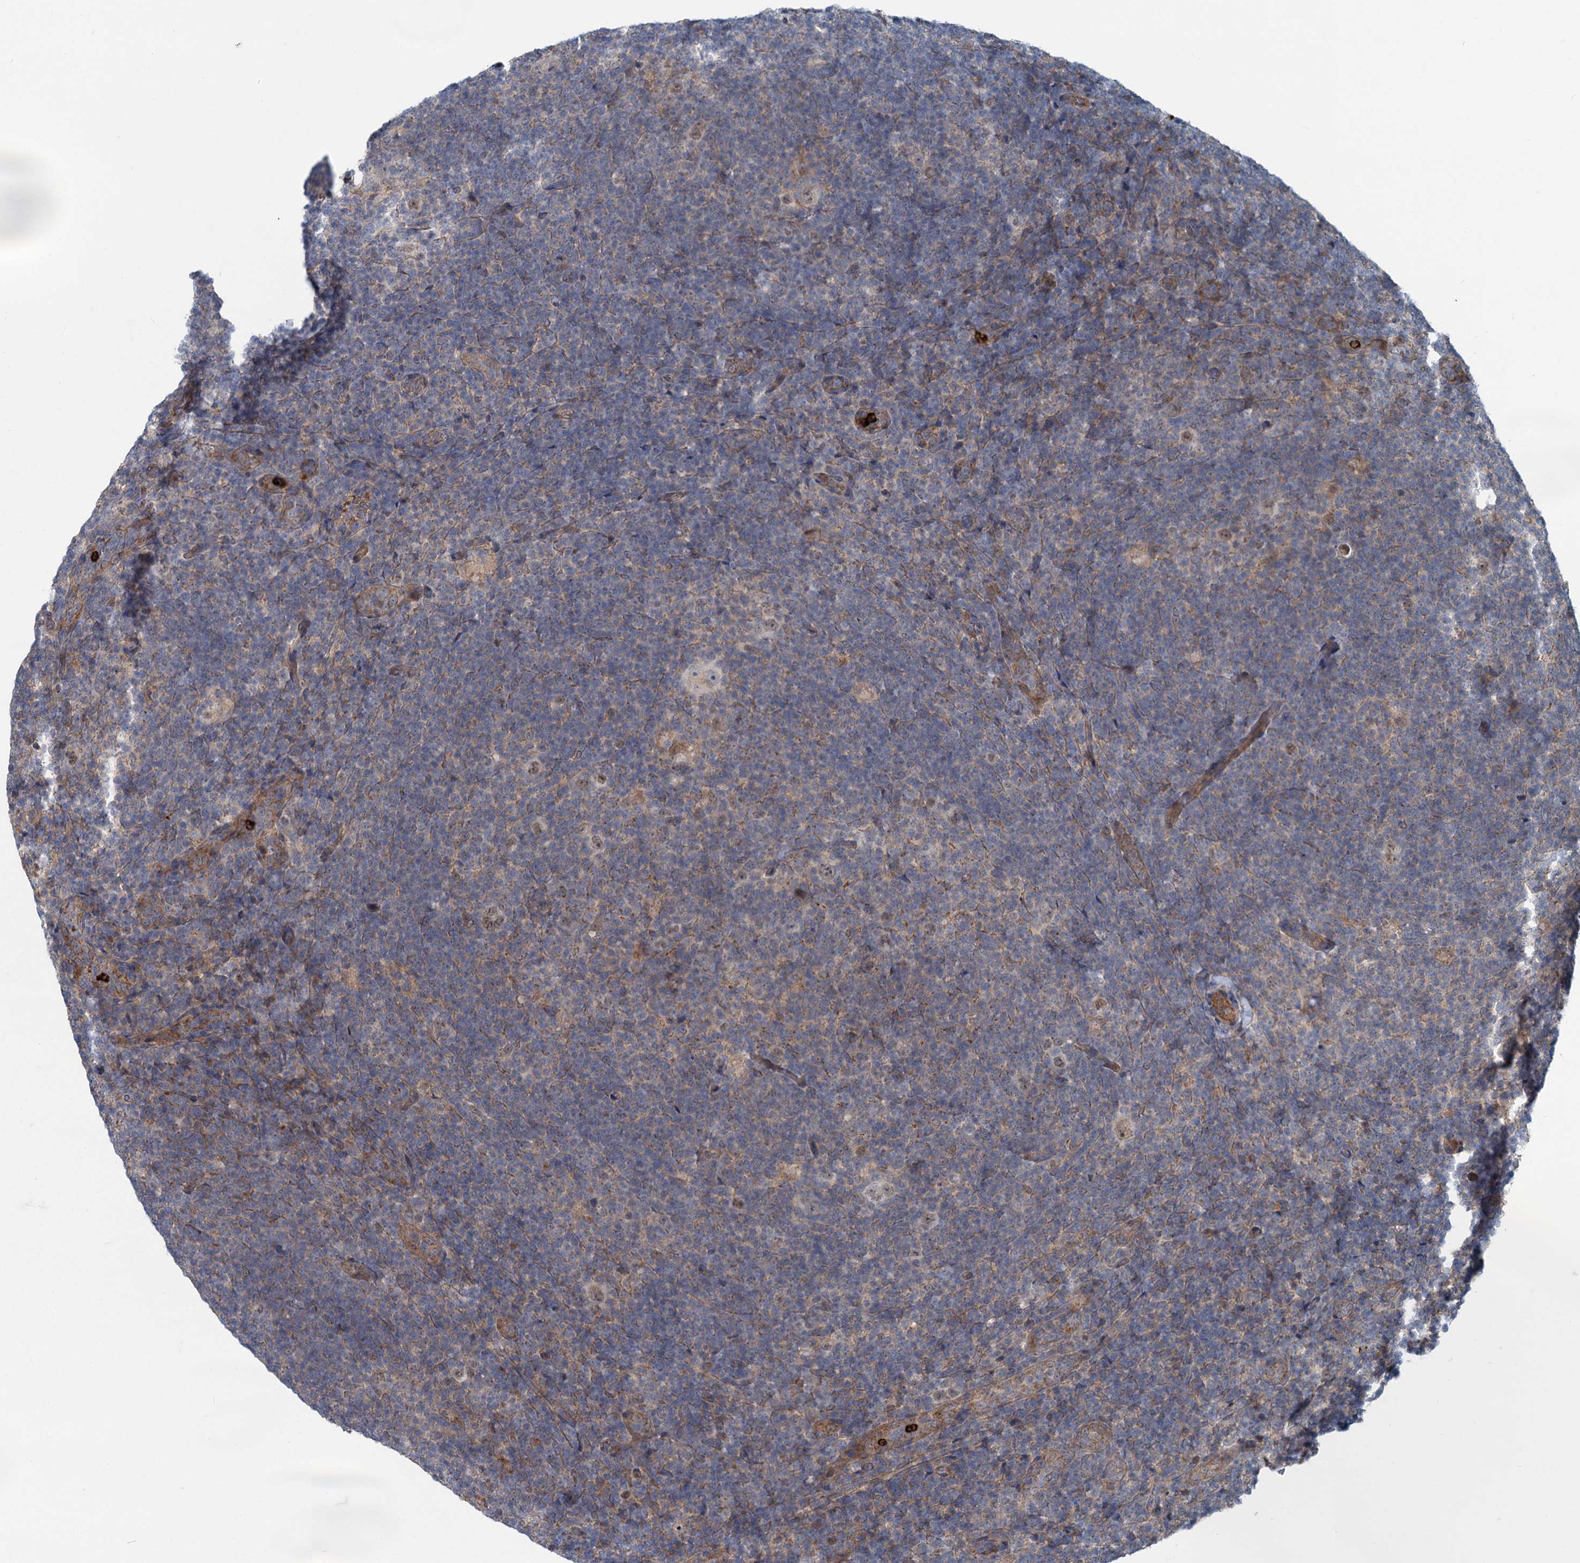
{"staining": {"intensity": "weak", "quantity": "25%-75%", "location": "nuclear"}, "tissue": "lymphoma", "cell_type": "Tumor cells", "image_type": "cancer", "snomed": [{"axis": "morphology", "description": "Hodgkin's disease, NOS"}, {"axis": "topography", "description": "Lymph node"}], "caption": "A micrograph of lymphoma stained for a protein demonstrates weak nuclear brown staining in tumor cells.", "gene": "ADCY2", "patient": {"sex": "female", "age": 57}}